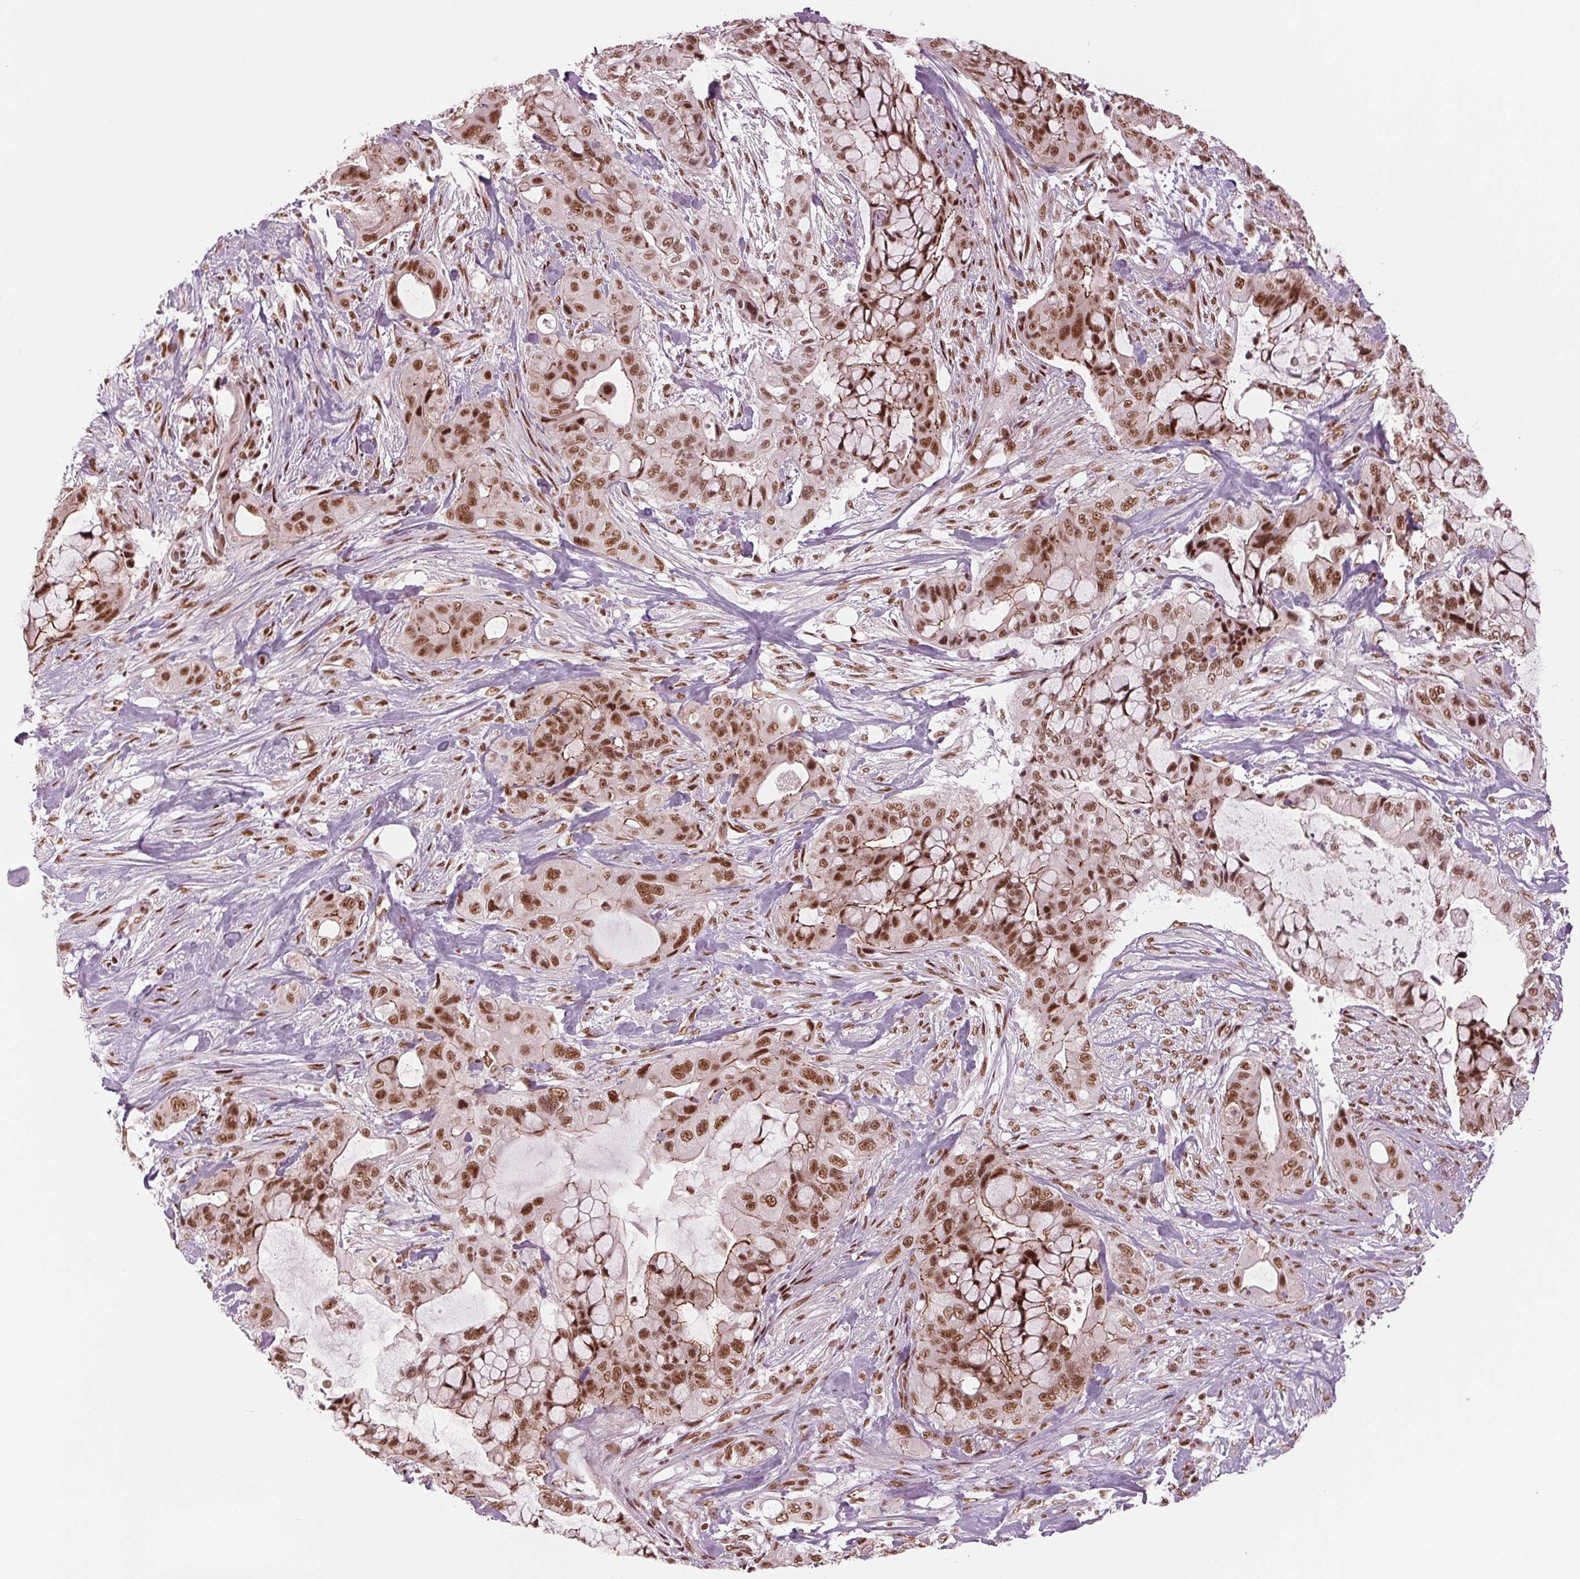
{"staining": {"intensity": "moderate", "quantity": ">75%", "location": "cytoplasmic/membranous,nuclear"}, "tissue": "pancreatic cancer", "cell_type": "Tumor cells", "image_type": "cancer", "snomed": [{"axis": "morphology", "description": "Adenocarcinoma, NOS"}, {"axis": "topography", "description": "Pancreas"}], "caption": "Adenocarcinoma (pancreatic) stained with a protein marker displays moderate staining in tumor cells.", "gene": "LSM2", "patient": {"sex": "male", "age": 71}}